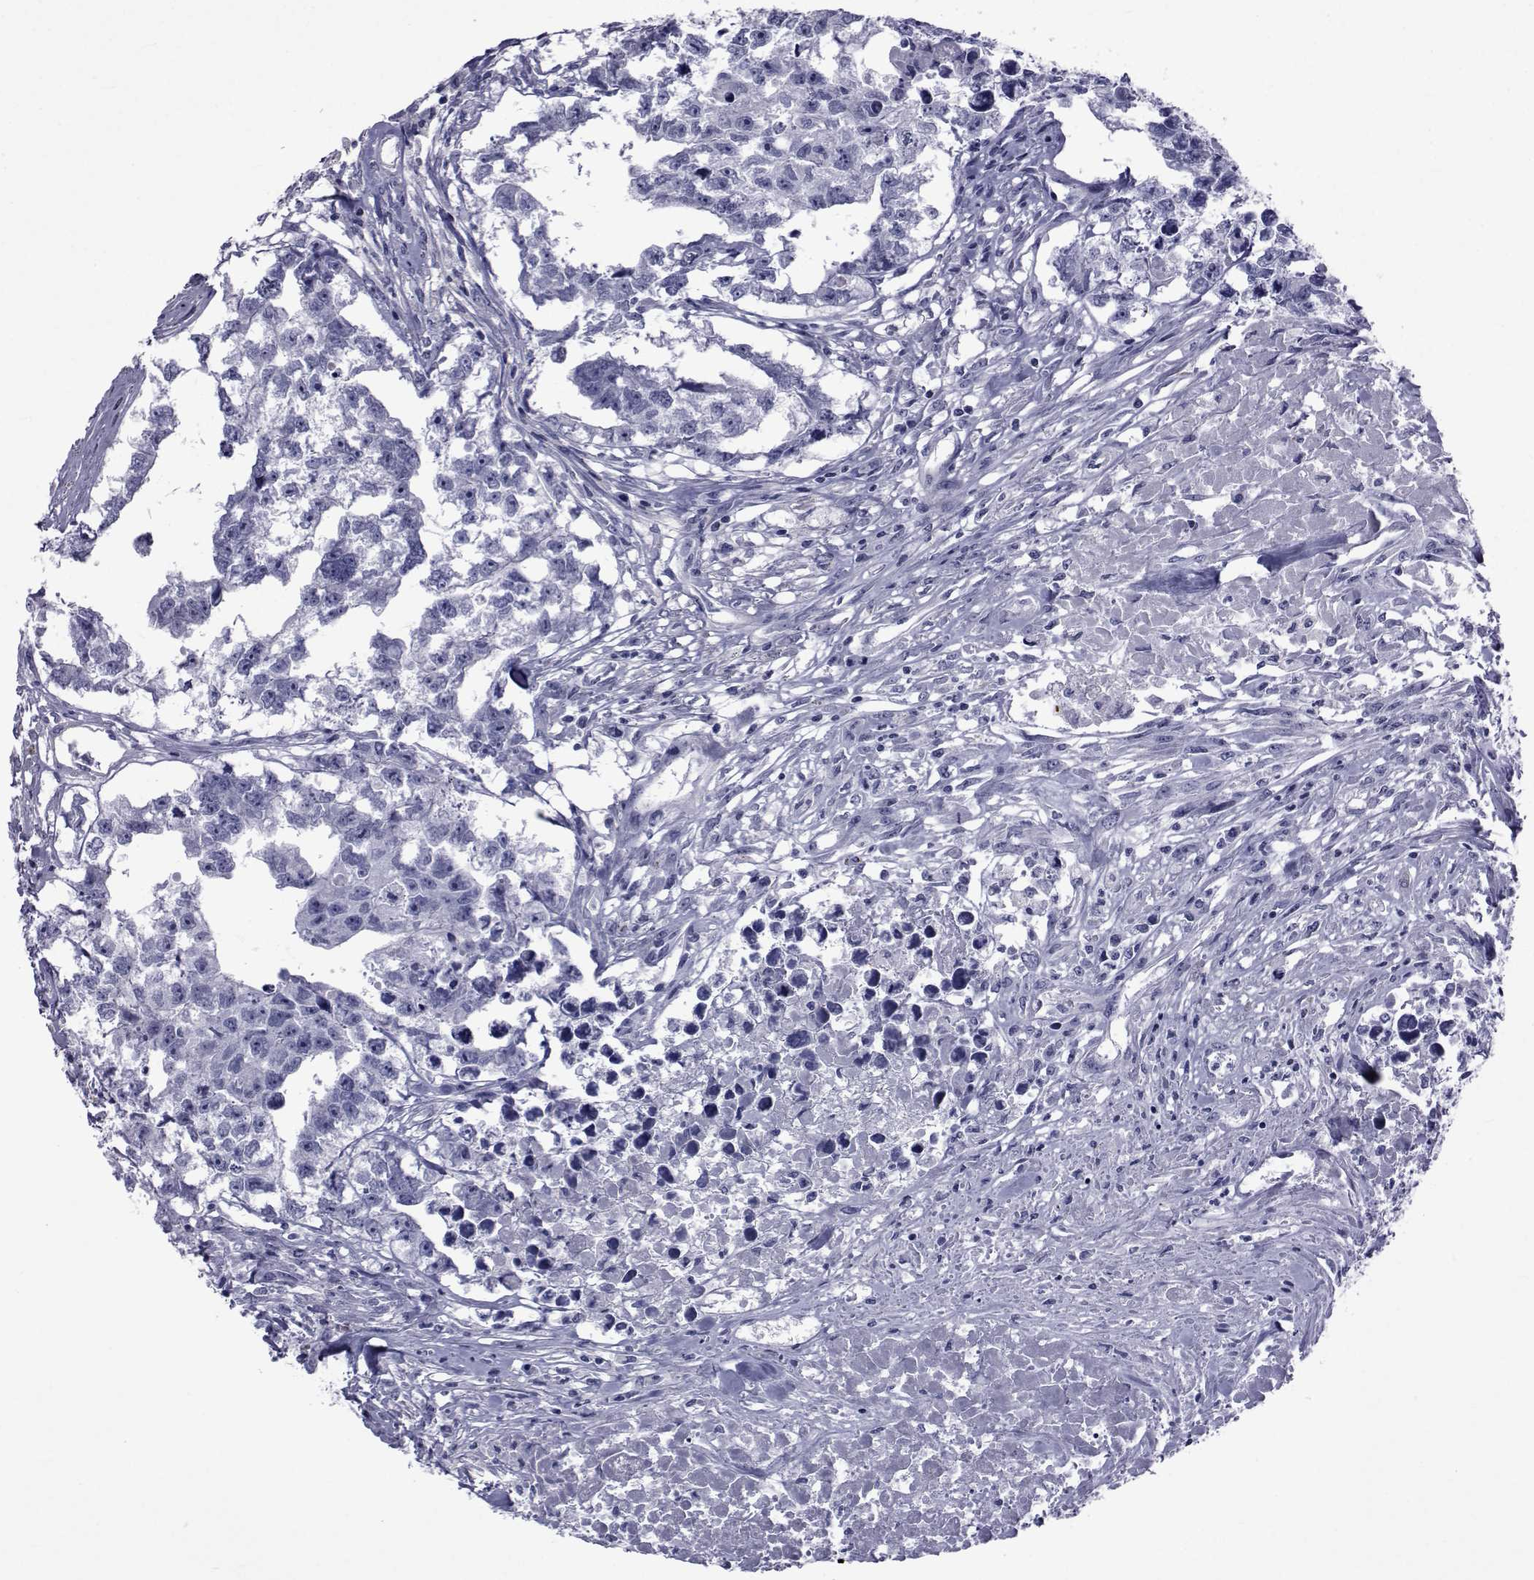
{"staining": {"intensity": "negative", "quantity": "none", "location": "none"}, "tissue": "testis cancer", "cell_type": "Tumor cells", "image_type": "cancer", "snomed": [{"axis": "morphology", "description": "Carcinoma, Embryonal, NOS"}, {"axis": "morphology", "description": "Teratoma, malignant, NOS"}, {"axis": "topography", "description": "Testis"}], "caption": "High power microscopy photomicrograph of an immunohistochemistry histopathology image of testis cancer (malignant teratoma), revealing no significant expression in tumor cells.", "gene": "GKAP1", "patient": {"sex": "male", "age": 44}}